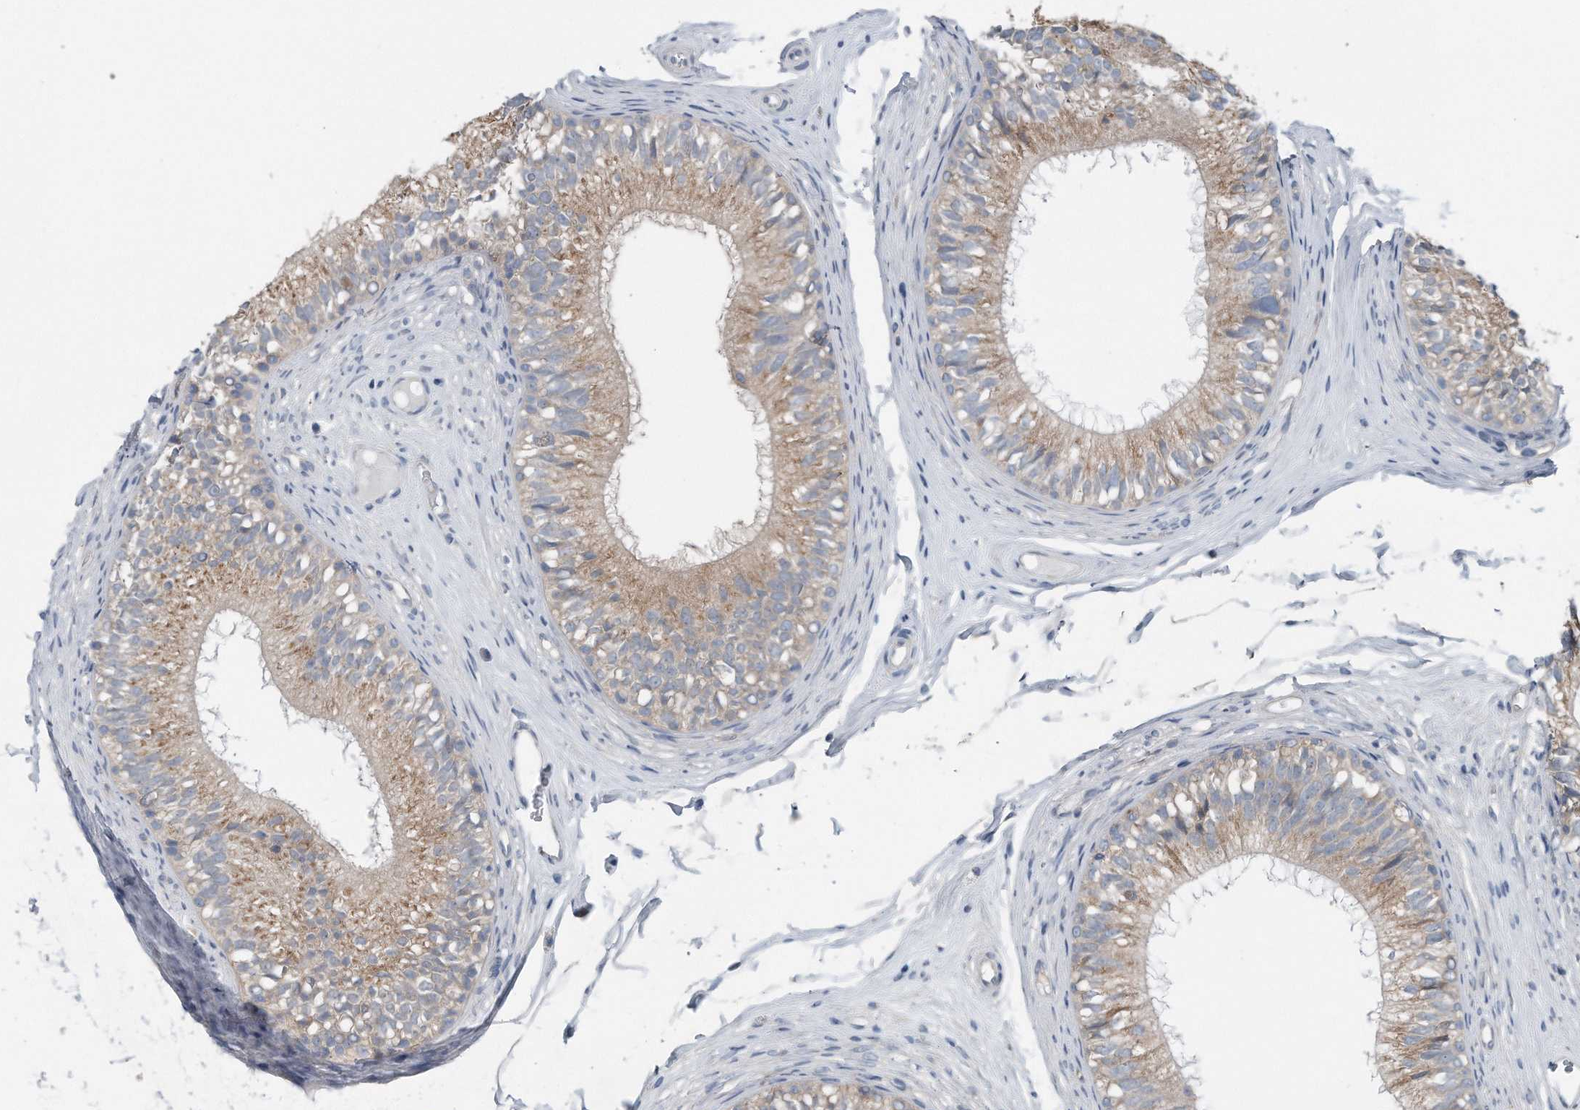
{"staining": {"intensity": "weak", "quantity": ">75%", "location": "cytoplasmic/membranous"}, "tissue": "epididymis", "cell_type": "Glandular cells", "image_type": "normal", "snomed": [{"axis": "morphology", "description": "Normal tissue, NOS"}, {"axis": "morphology", "description": "Seminoma in situ"}, {"axis": "topography", "description": "Testis"}, {"axis": "topography", "description": "Epididymis"}], "caption": "Immunohistochemistry (IHC) (DAB) staining of benign human epididymis displays weak cytoplasmic/membranous protein positivity in approximately >75% of glandular cells.", "gene": "YRDC", "patient": {"sex": "male", "age": 28}}